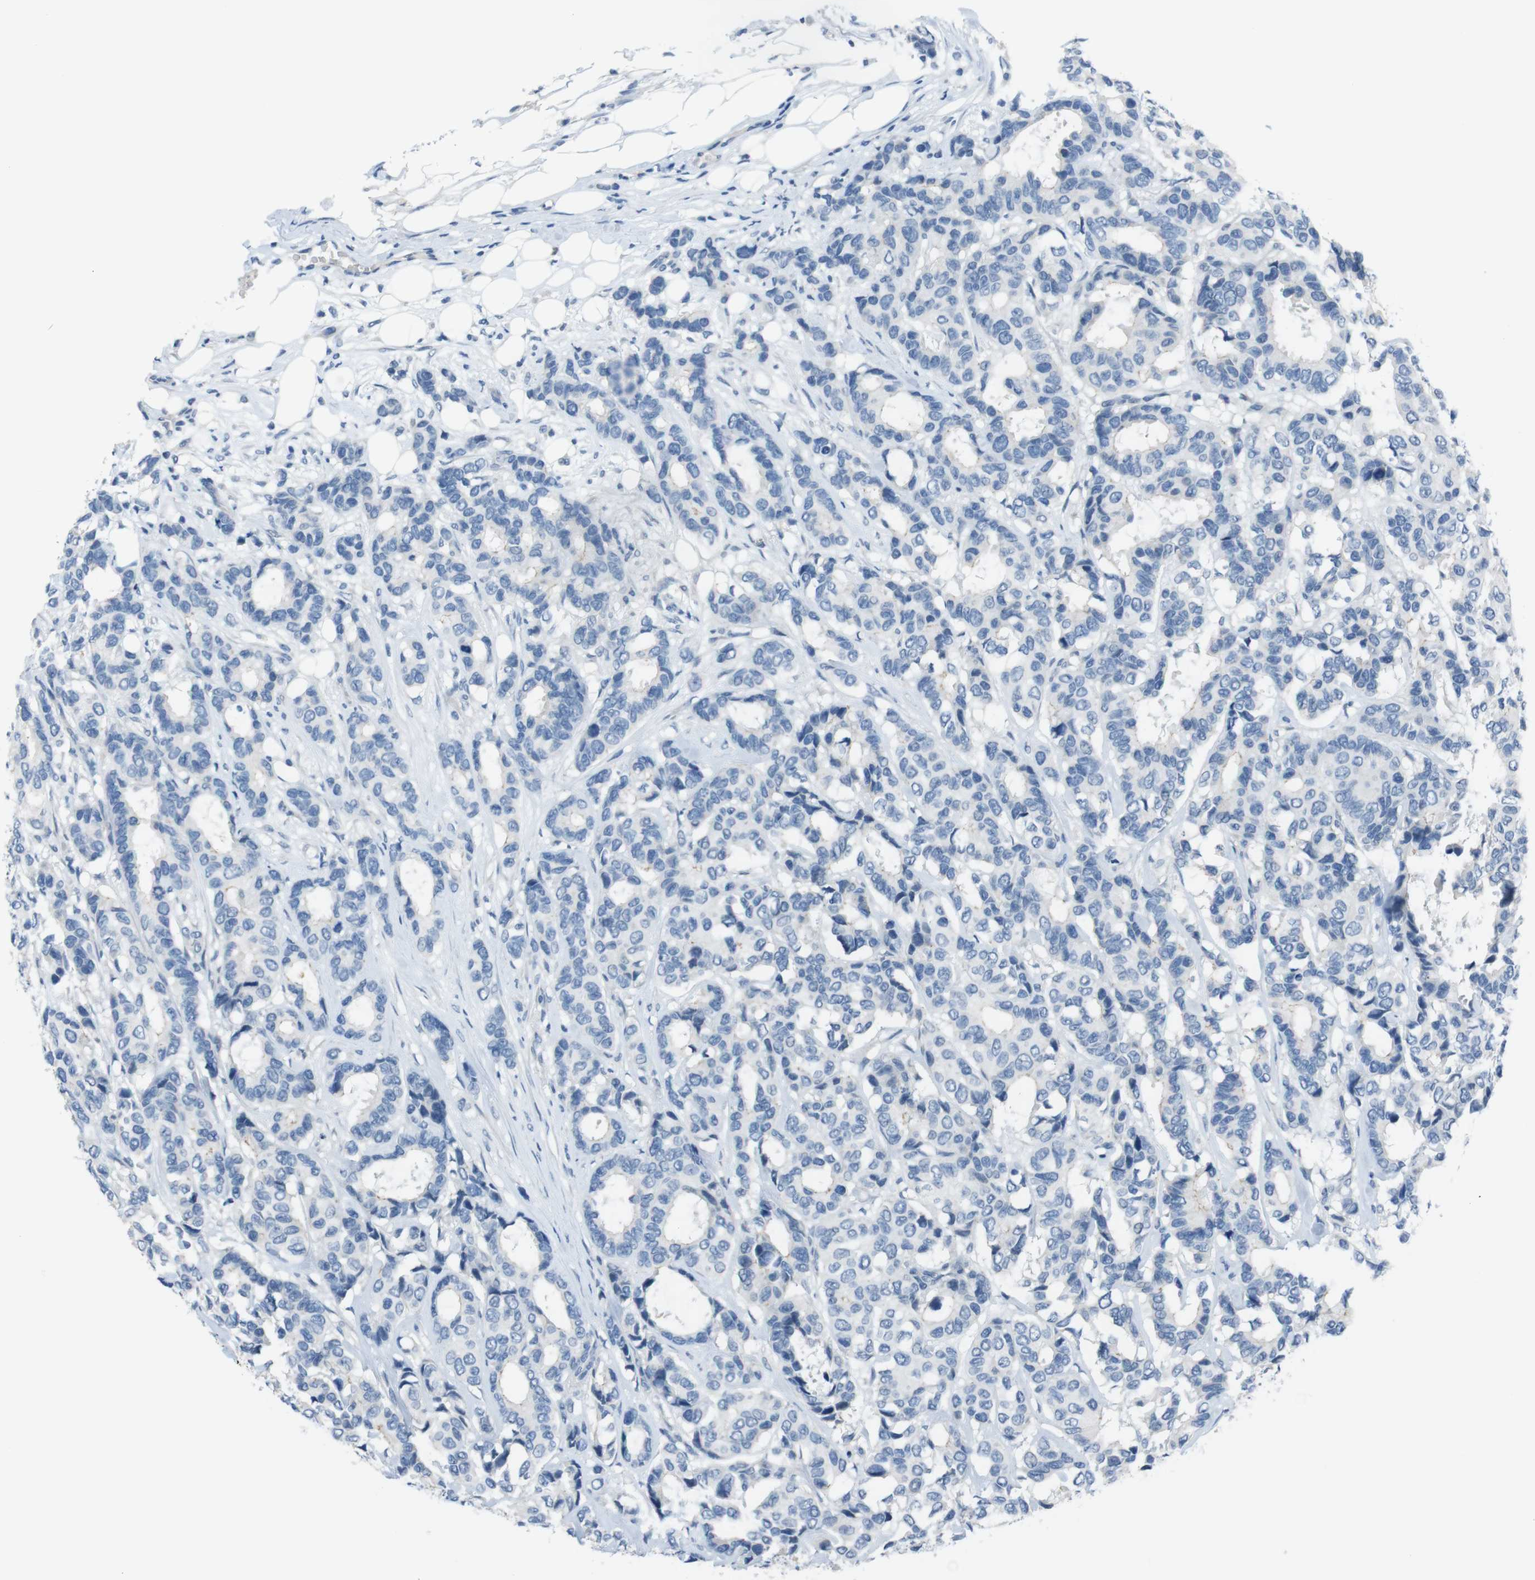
{"staining": {"intensity": "negative", "quantity": "none", "location": "none"}, "tissue": "breast cancer", "cell_type": "Tumor cells", "image_type": "cancer", "snomed": [{"axis": "morphology", "description": "Duct carcinoma"}, {"axis": "topography", "description": "Breast"}], "caption": "The immunohistochemistry (IHC) image has no significant staining in tumor cells of invasive ductal carcinoma (breast) tissue.", "gene": "HRH2", "patient": {"sex": "female", "age": 87}}